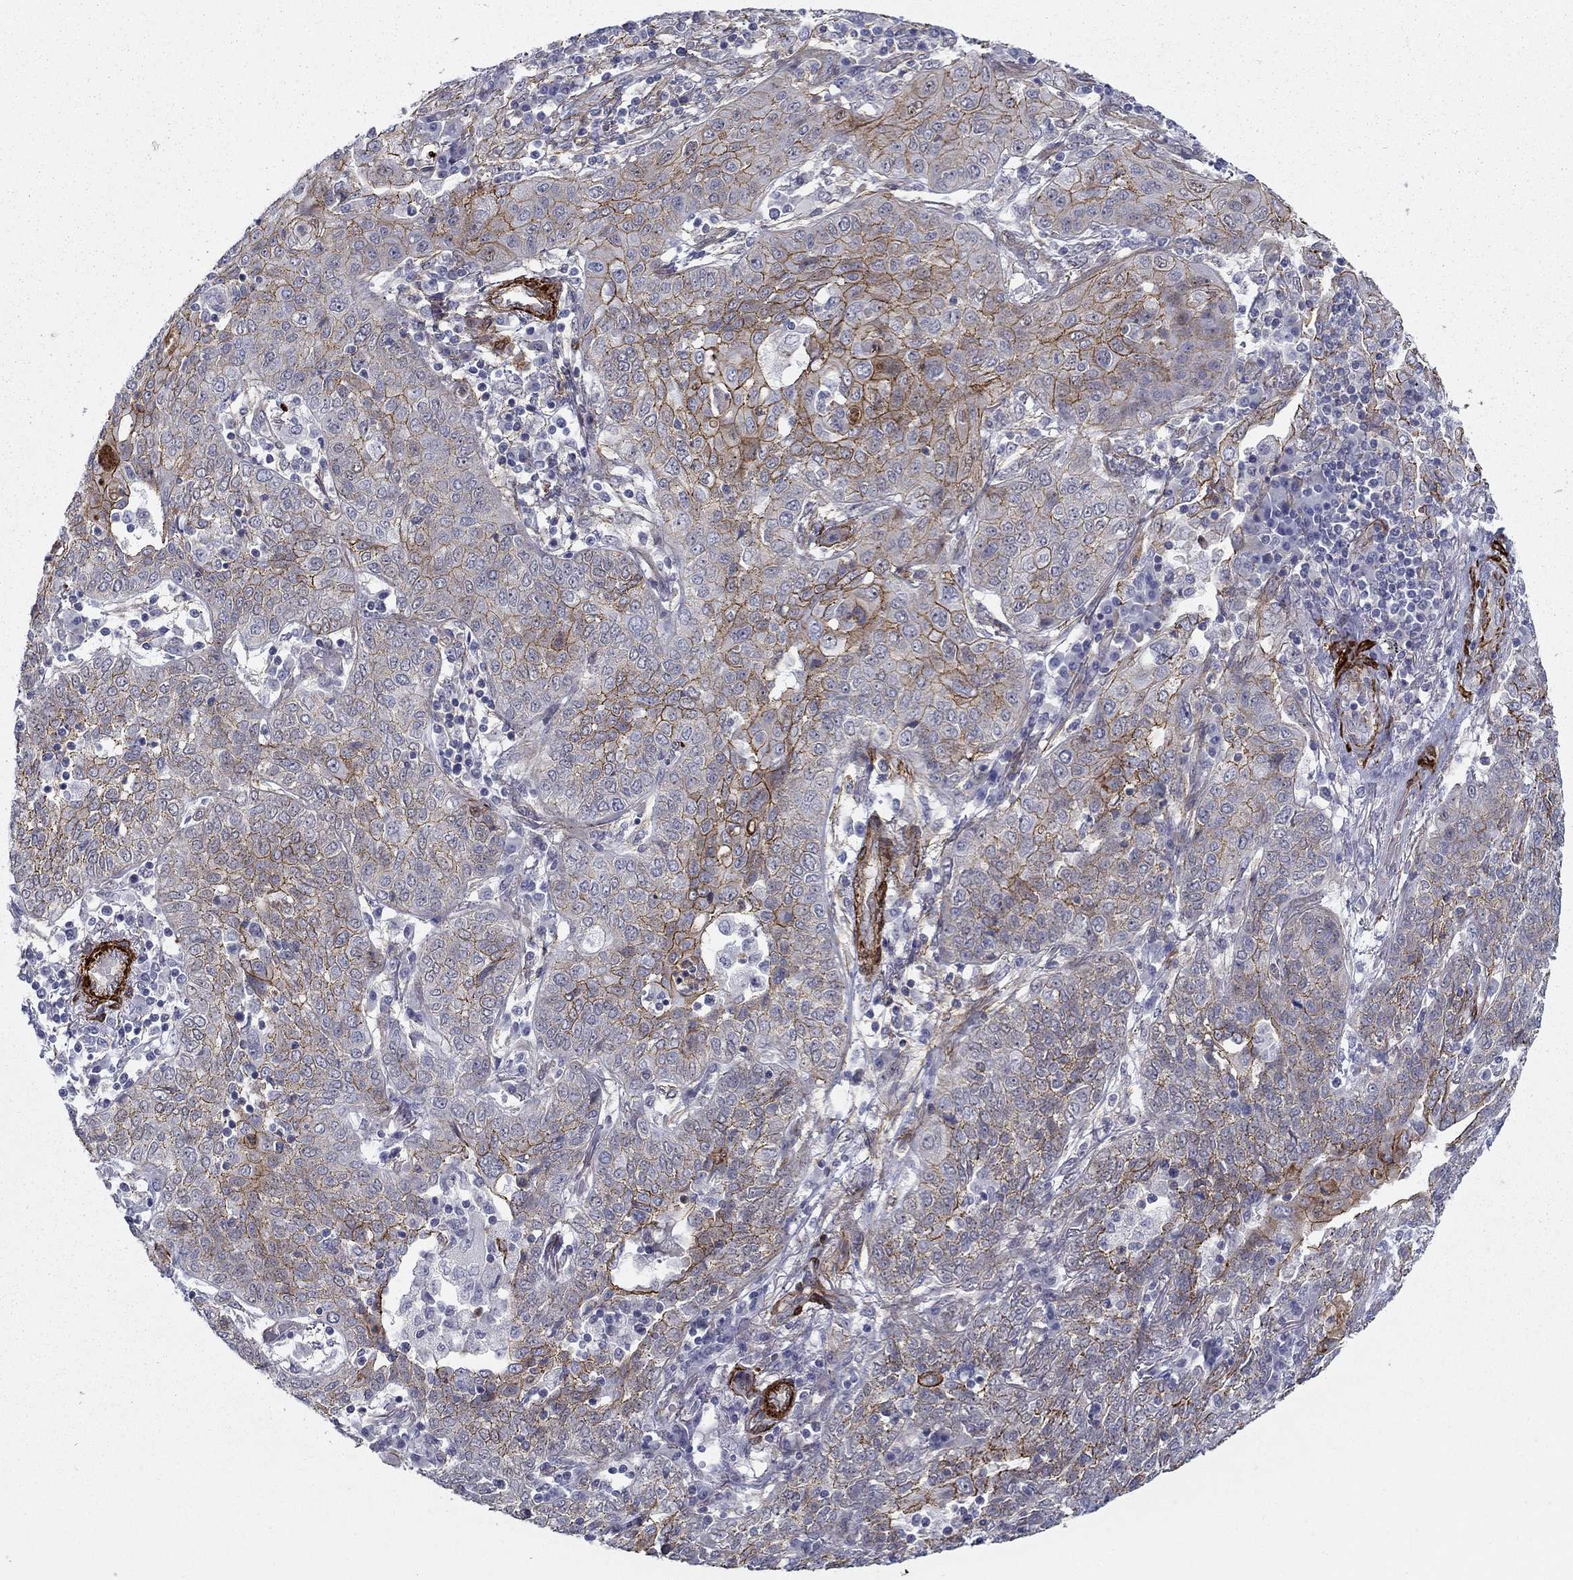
{"staining": {"intensity": "strong", "quantity": "<25%", "location": "cytoplasmic/membranous"}, "tissue": "lung cancer", "cell_type": "Tumor cells", "image_type": "cancer", "snomed": [{"axis": "morphology", "description": "Squamous cell carcinoma, NOS"}, {"axis": "topography", "description": "Lung"}], "caption": "Immunohistochemistry of human lung cancer (squamous cell carcinoma) displays medium levels of strong cytoplasmic/membranous staining in about <25% of tumor cells. The protein is stained brown, and the nuclei are stained in blue (DAB IHC with brightfield microscopy, high magnification).", "gene": "KRBA1", "patient": {"sex": "female", "age": 70}}